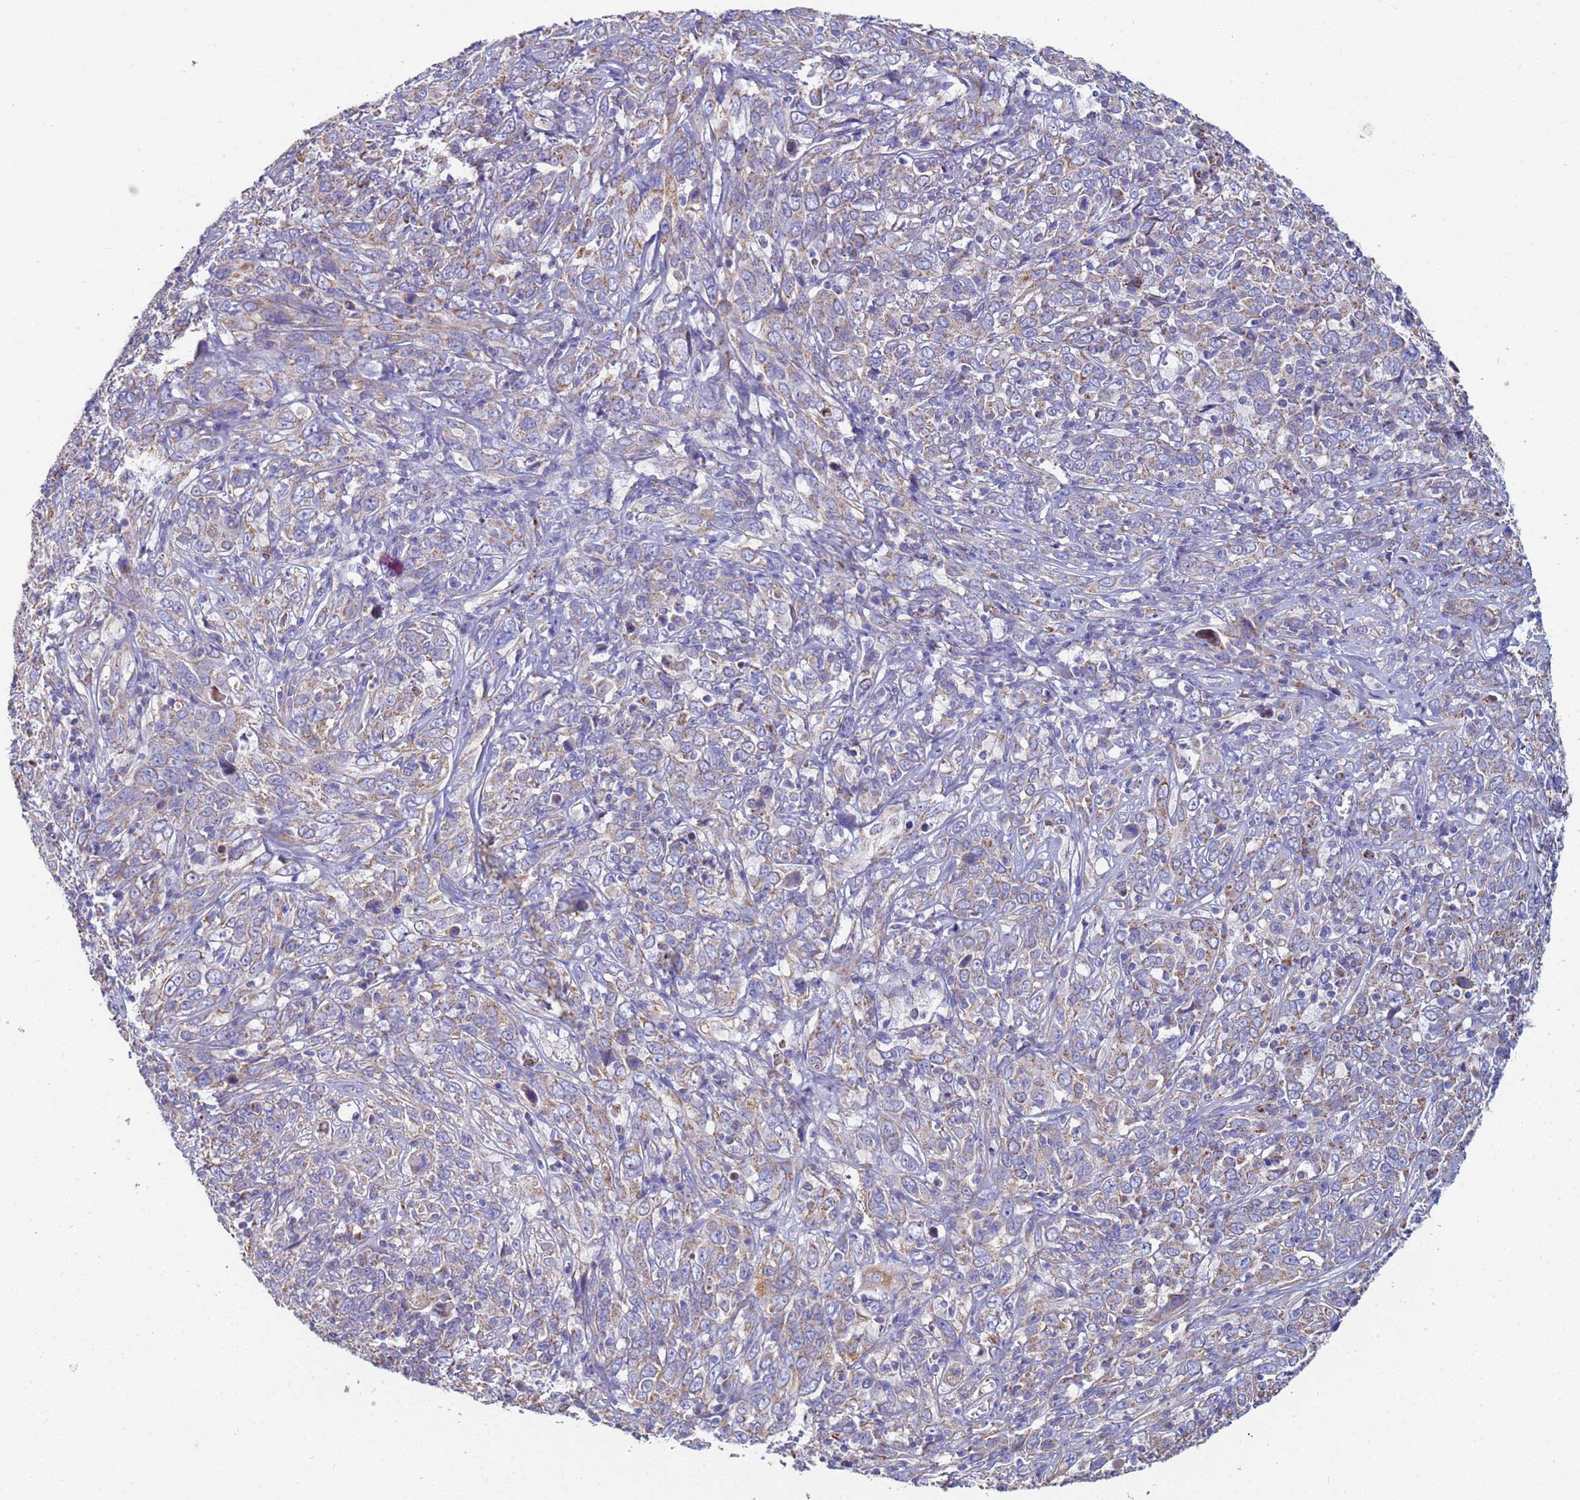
{"staining": {"intensity": "weak", "quantity": "25%-75%", "location": "cytoplasmic/membranous"}, "tissue": "cervical cancer", "cell_type": "Tumor cells", "image_type": "cancer", "snomed": [{"axis": "morphology", "description": "Squamous cell carcinoma, NOS"}, {"axis": "topography", "description": "Cervix"}], "caption": "Human squamous cell carcinoma (cervical) stained with a protein marker exhibits weak staining in tumor cells.", "gene": "UQCRH", "patient": {"sex": "female", "age": 46}}